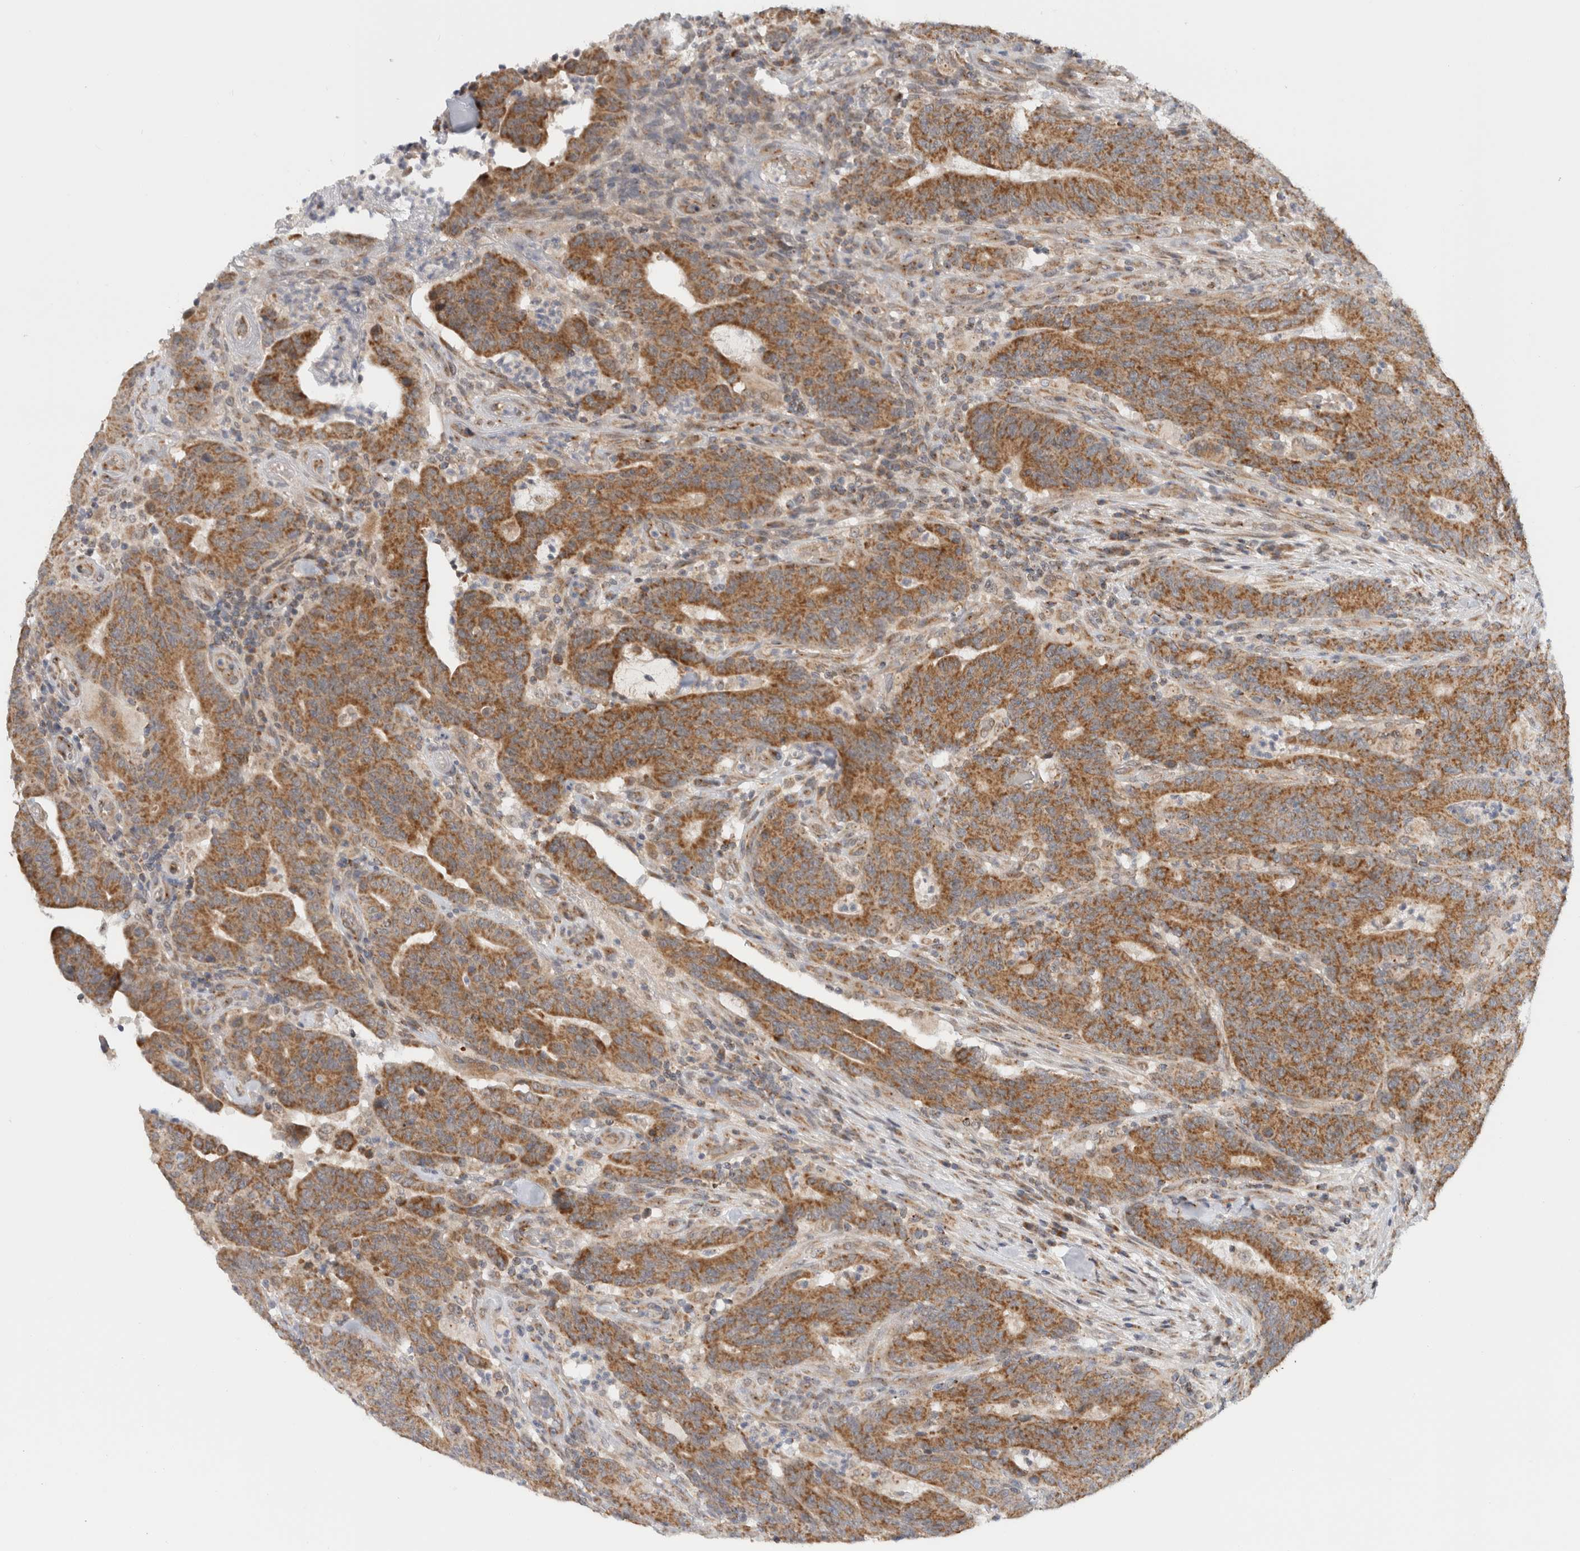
{"staining": {"intensity": "strong", "quantity": ">75%", "location": "cytoplasmic/membranous"}, "tissue": "colorectal cancer", "cell_type": "Tumor cells", "image_type": "cancer", "snomed": [{"axis": "morphology", "description": "Normal tissue, NOS"}, {"axis": "morphology", "description": "Adenocarcinoma, NOS"}, {"axis": "topography", "description": "Colon"}], "caption": "Colorectal cancer (adenocarcinoma) tissue reveals strong cytoplasmic/membranous positivity in approximately >75% of tumor cells, visualized by immunohistochemistry.", "gene": "CMC2", "patient": {"sex": "female", "age": 75}}